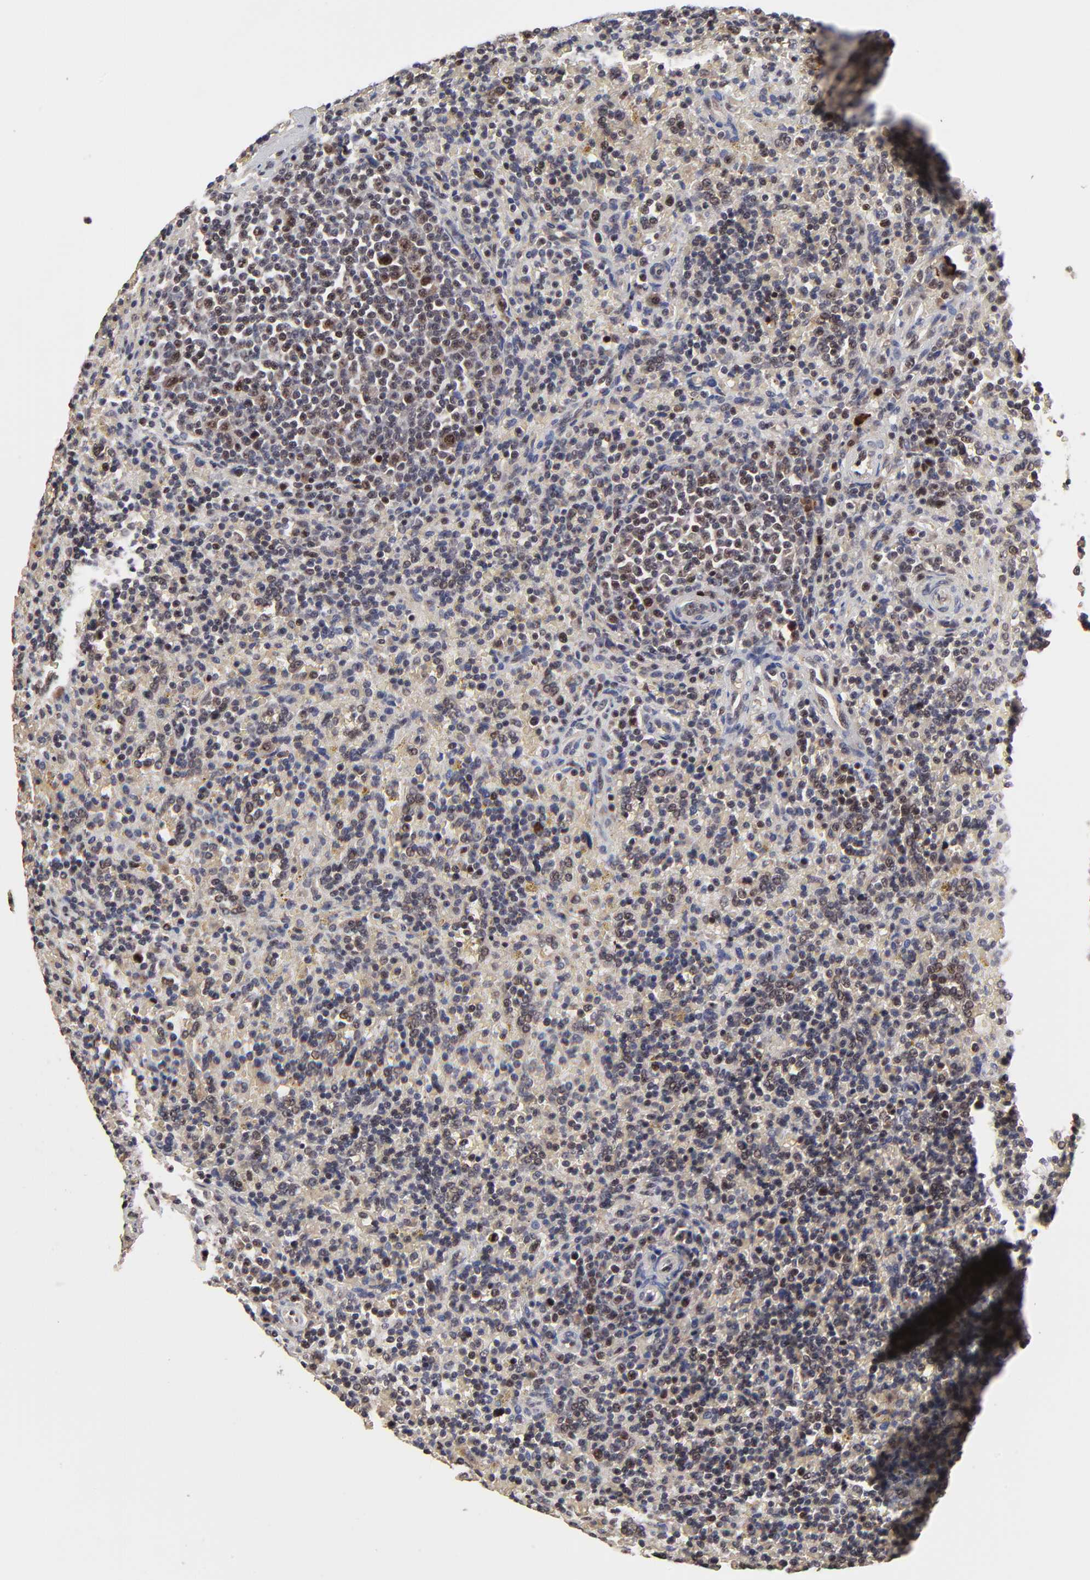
{"staining": {"intensity": "weak", "quantity": "25%-75%", "location": "cytoplasmic/membranous"}, "tissue": "lymphoma", "cell_type": "Tumor cells", "image_type": "cancer", "snomed": [{"axis": "morphology", "description": "Malignant lymphoma, non-Hodgkin's type, Low grade"}, {"axis": "topography", "description": "Spleen"}], "caption": "Immunohistochemistry (DAB) staining of malignant lymphoma, non-Hodgkin's type (low-grade) displays weak cytoplasmic/membranous protein staining in approximately 25%-75% of tumor cells.", "gene": "FRMD8", "patient": {"sex": "male", "age": 67}}